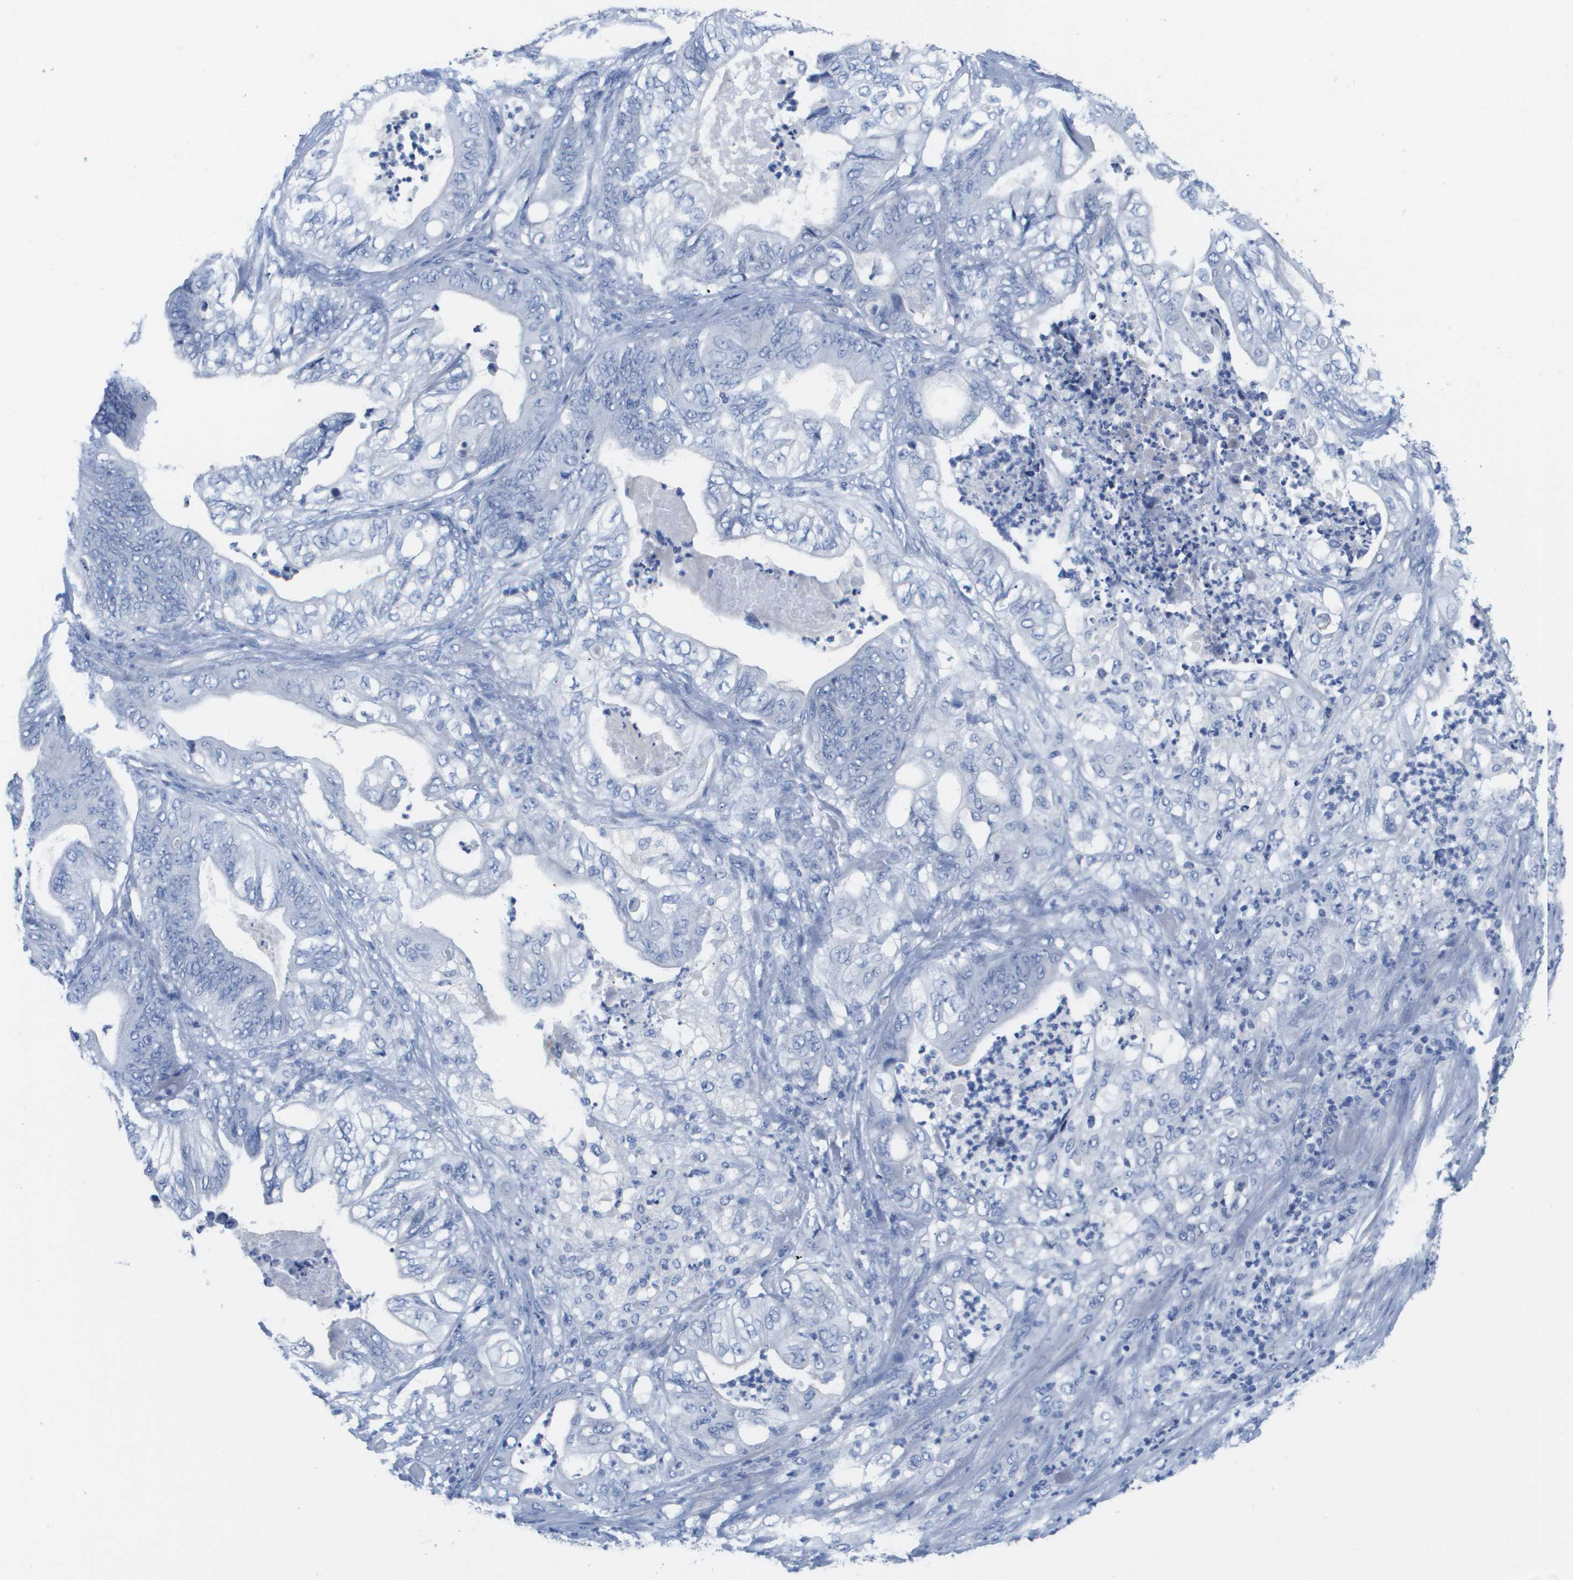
{"staining": {"intensity": "negative", "quantity": "none", "location": "none"}, "tissue": "stomach cancer", "cell_type": "Tumor cells", "image_type": "cancer", "snomed": [{"axis": "morphology", "description": "Adenocarcinoma, NOS"}, {"axis": "topography", "description": "Stomach"}], "caption": "Immunohistochemistry (IHC) histopathology image of stomach adenocarcinoma stained for a protein (brown), which demonstrates no expression in tumor cells.", "gene": "APOA1", "patient": {"sex": "female", "age": 73}}